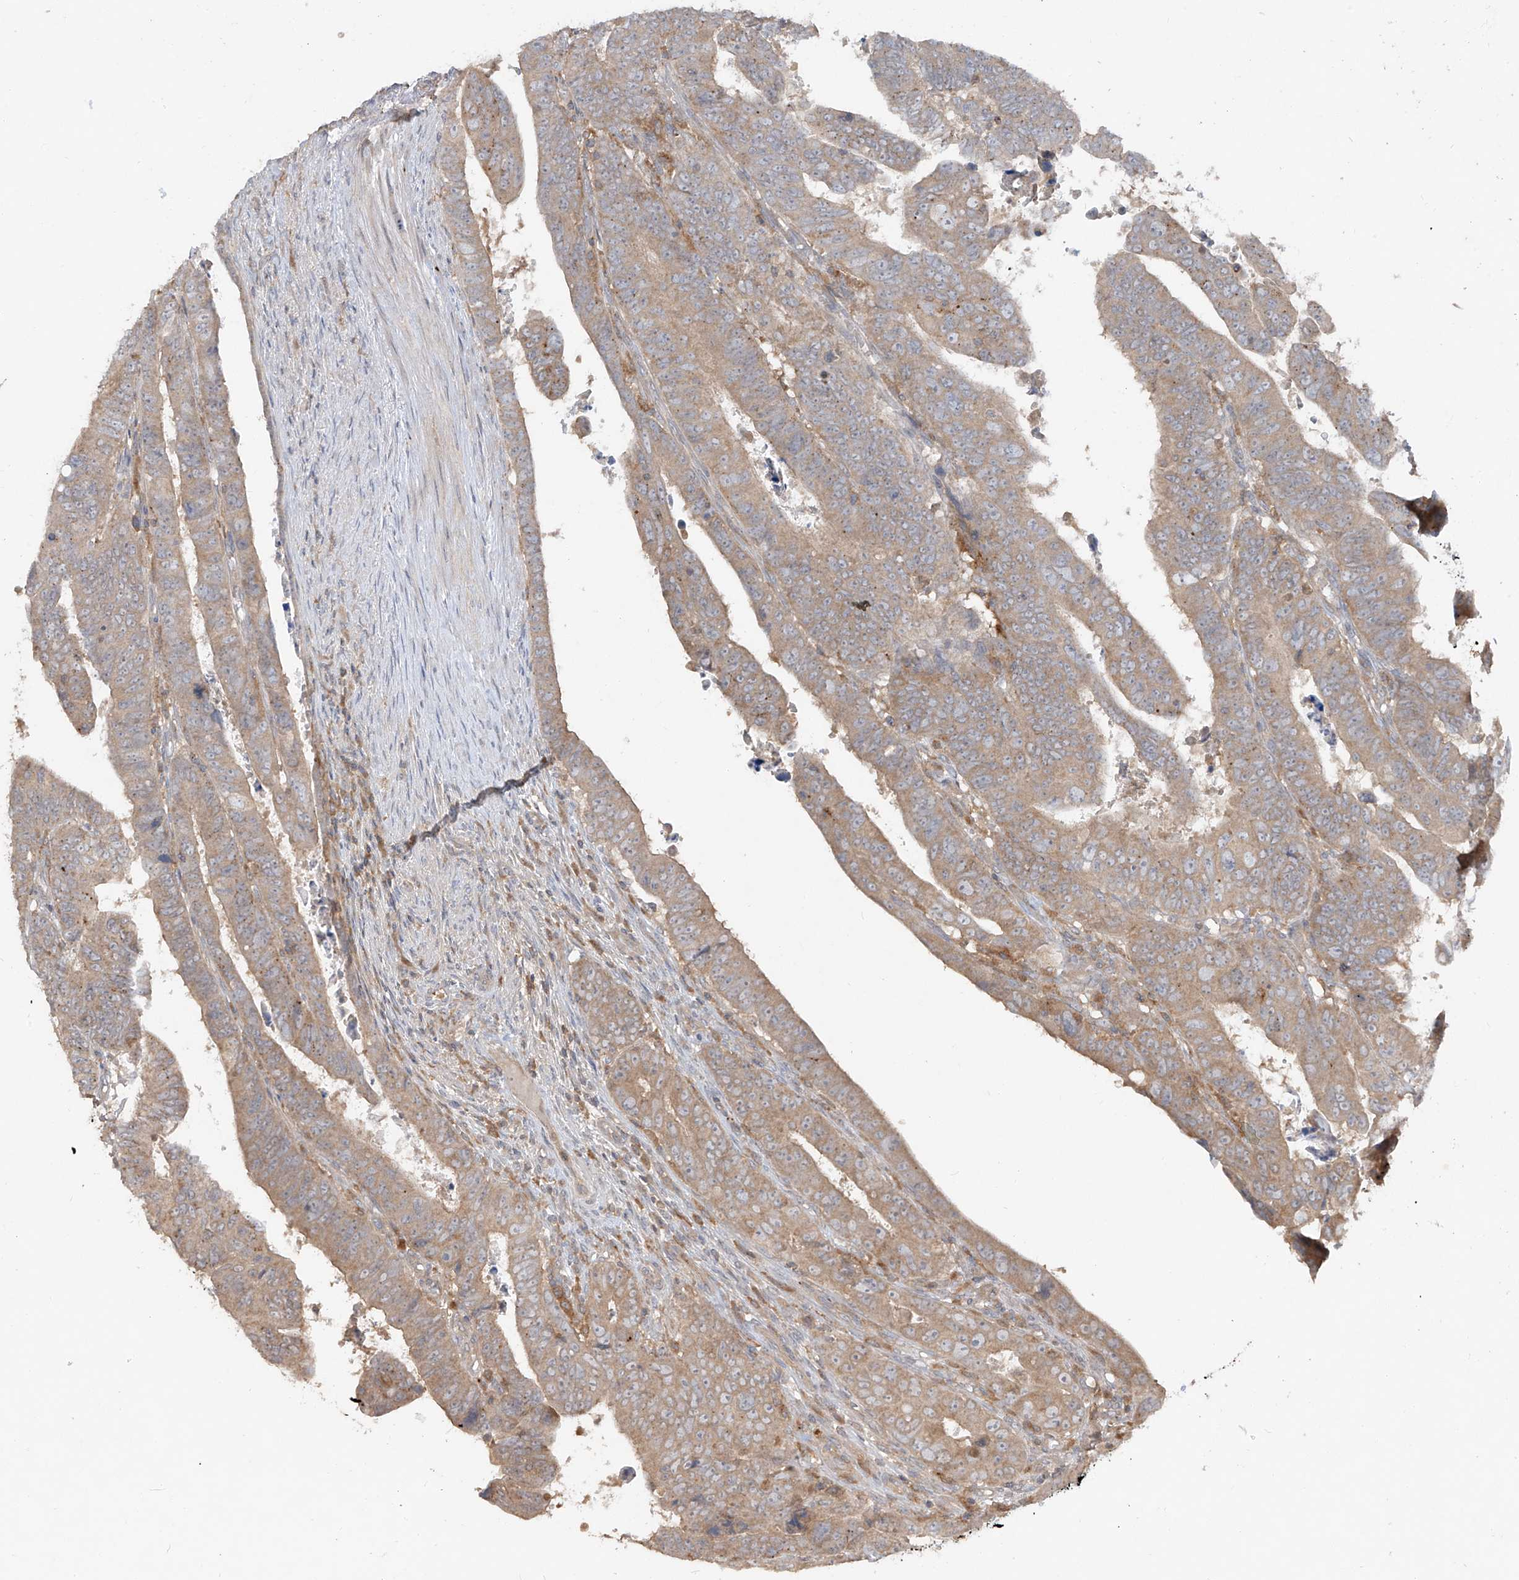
{"staining": {"intensity": "moderate", "quantity": ">75%", "location": "cytoplasmic/membranous"}, "tissue": "colorectal cancer", "cell_type": "Tumor cells", "image_type": "cancer", "snomed": [{"axis": "morphology", "description": "Normal tissue, NOS"}, {"axis": "morphology", "description": "Adenocarcinoma, NOS"}, {"axis": "topography", "description": "Rectum"}], "caption": "Immunohistochemistry (IHC) image of neoplastic tissue: human colorectal adenocarcinoma stained using IHC reveals medium levels of moderate protein expression localized specifically in the cytoplasmic/membranous of tumor cells, appearing as a cytoplasmic/membranous brown color.", "gene": "LDAH", "patient": {"sex": "female", "age": 65}}